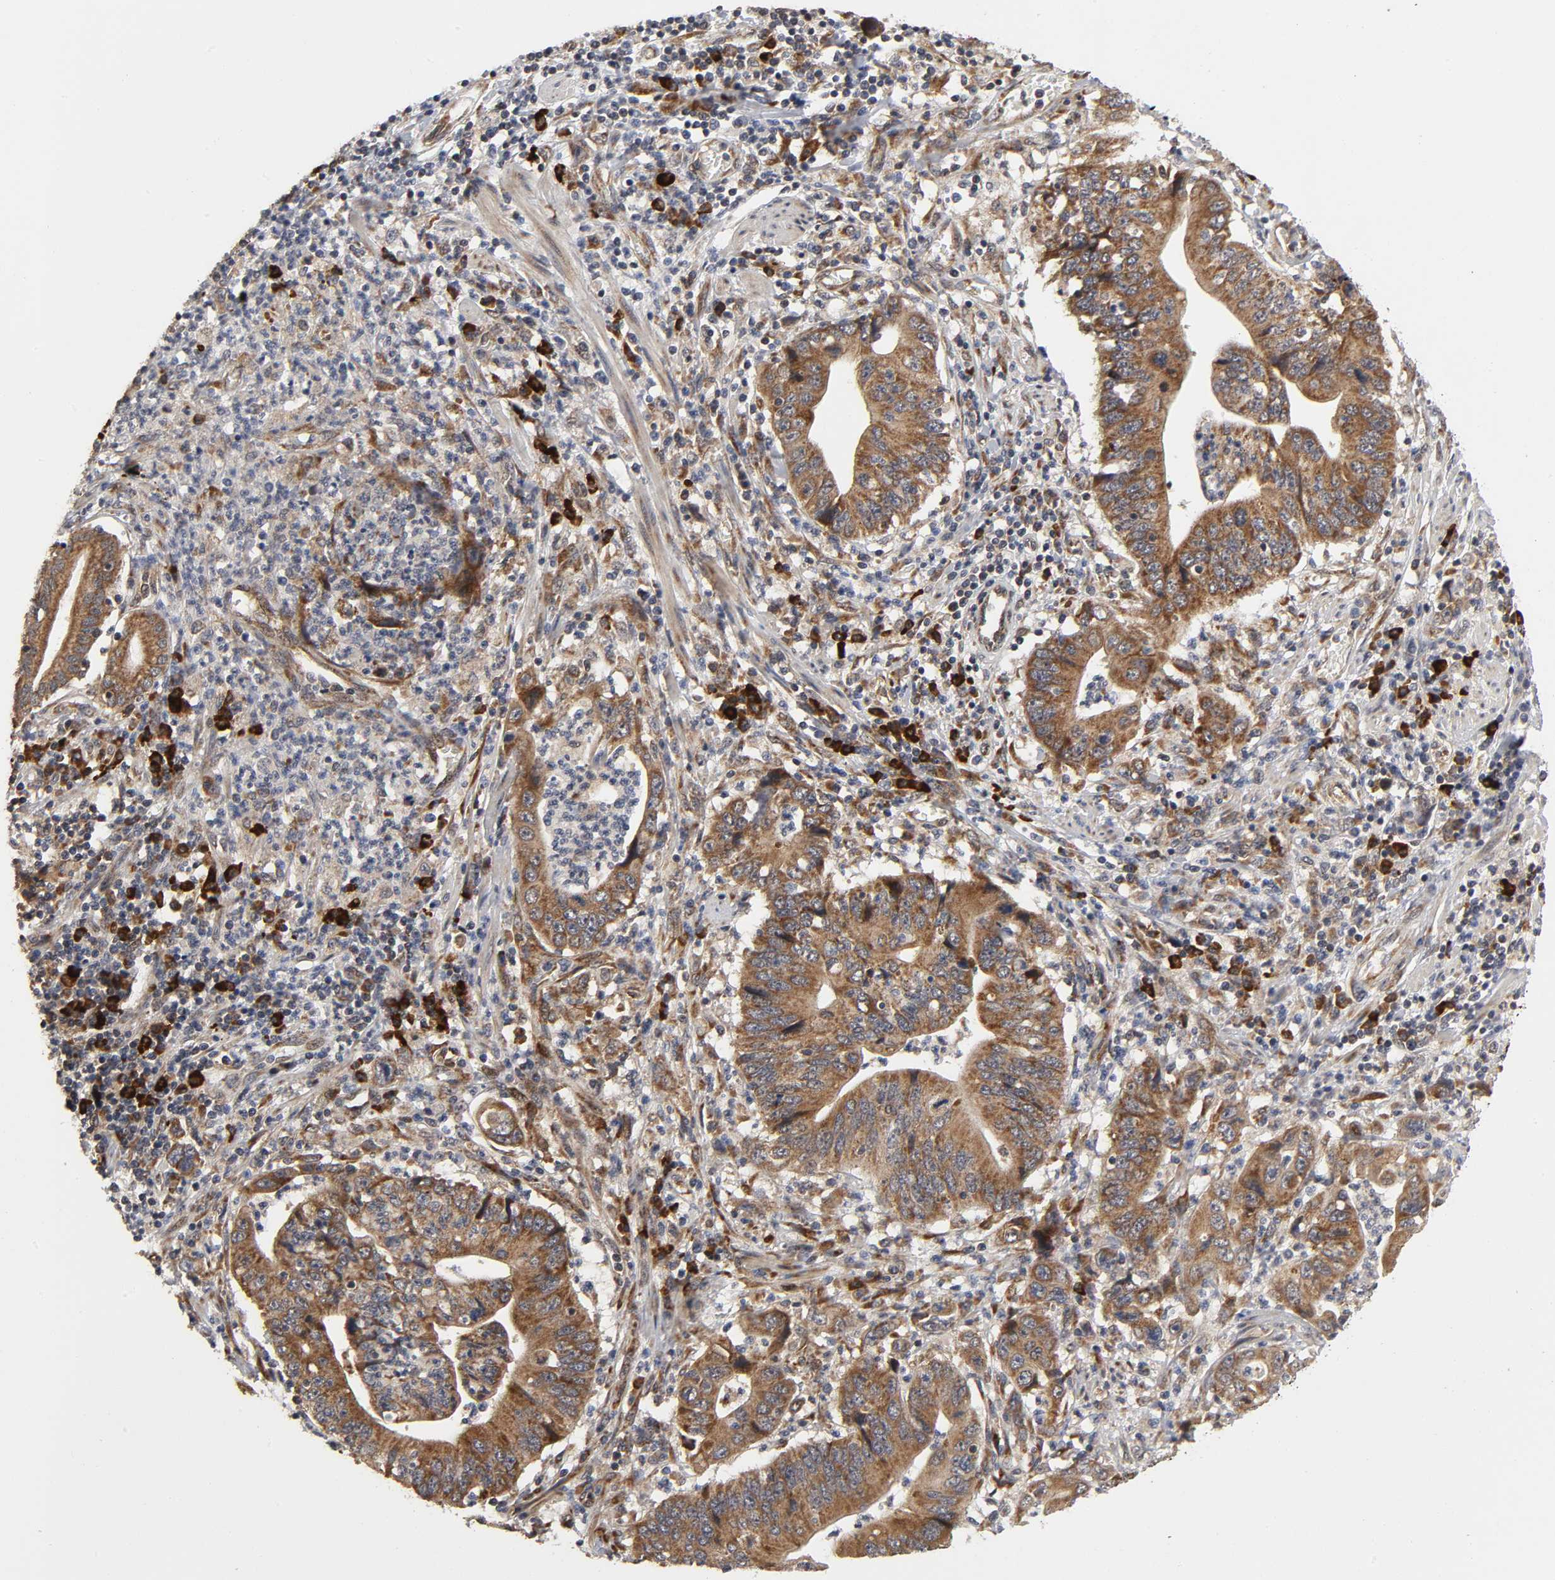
{"staining": {"intensity": "strong", "quantity": ">75%", "location": "cytoplasmic/membranous"}, "tissue": "pancreatic cancer", "cell_type": "Tumor cells", "image_type": "cancer", "snomed": [{"axis": "morphology", "description": "Adenocarcinoma, NOS"}, {"axis": "topography", "description": "Pancreas"}], "caption": "Immunohistochemical staining of human adenocarcinoma (pancreatic) displays strong cytoplasmic/membranous protein expression in about >75% of tumor cells. (IHC, brightfield microscopy, high magnification).", "gene": "SLC30A9", "patient": {"sex": "female", "age": 48}}